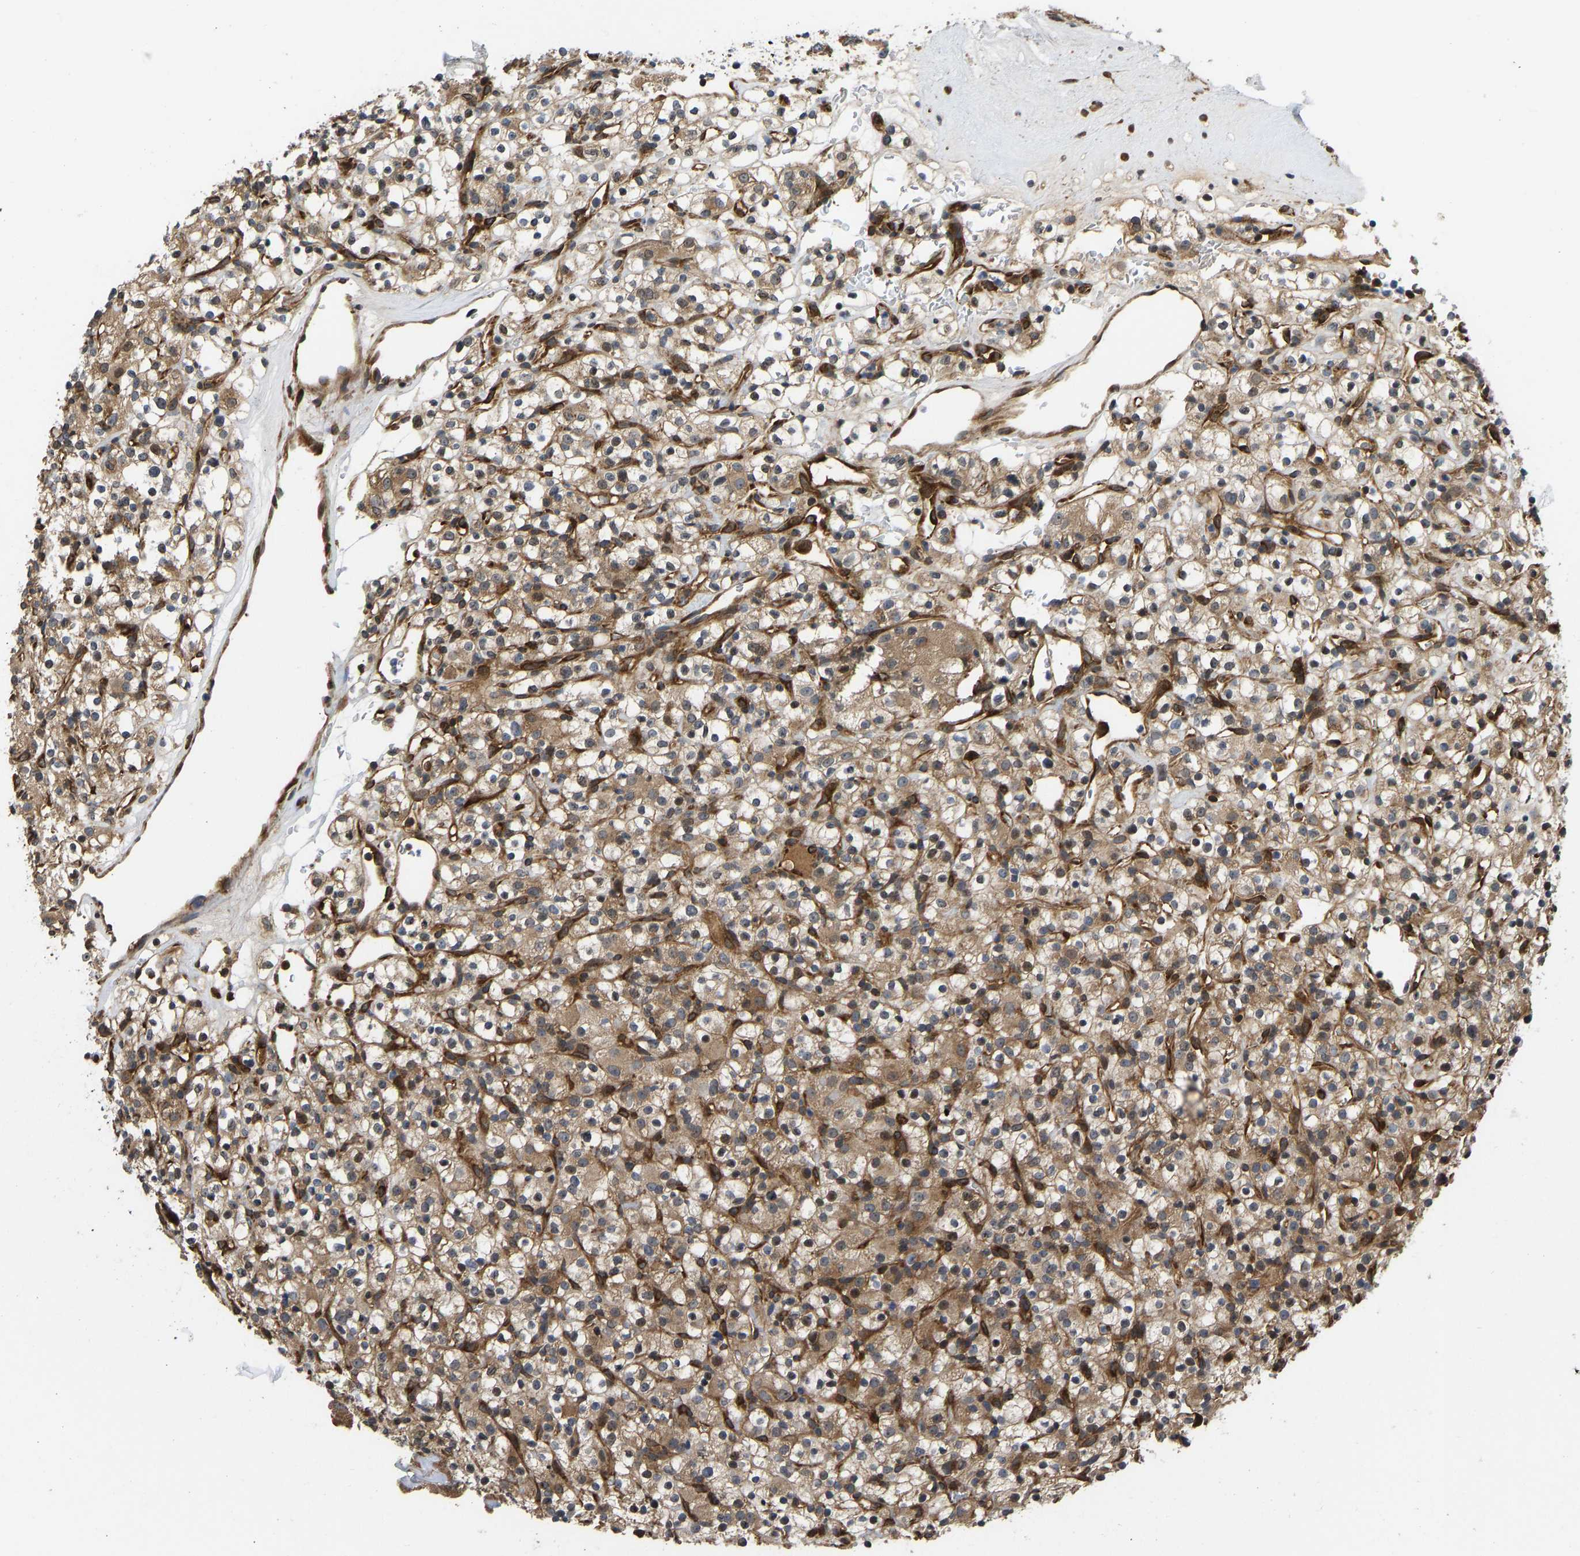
{"staining": {"intensity": "moderate", "quantity": ">75%", "location": "cytoplasmic/membranous"}, "tissue": "renal cancer", "cell_type": "Tumor cells", "image_type": "cancer", "snomed": [{"axis": "morphology", "description": "Normal tissue, NOS"}, {"axis": "morphology", "description": "Adenocarcinoma, NOS"}, {"axis": "topography", "description": "Kidney"}], "caption": "Protein staining of renal adenocarcinoma tissue displays moderate cytoplasmic/membranous expression in about >75% of tumor cells.", "gene": "RASGRF2", "patient": {"sex": "female", "age": 72}}